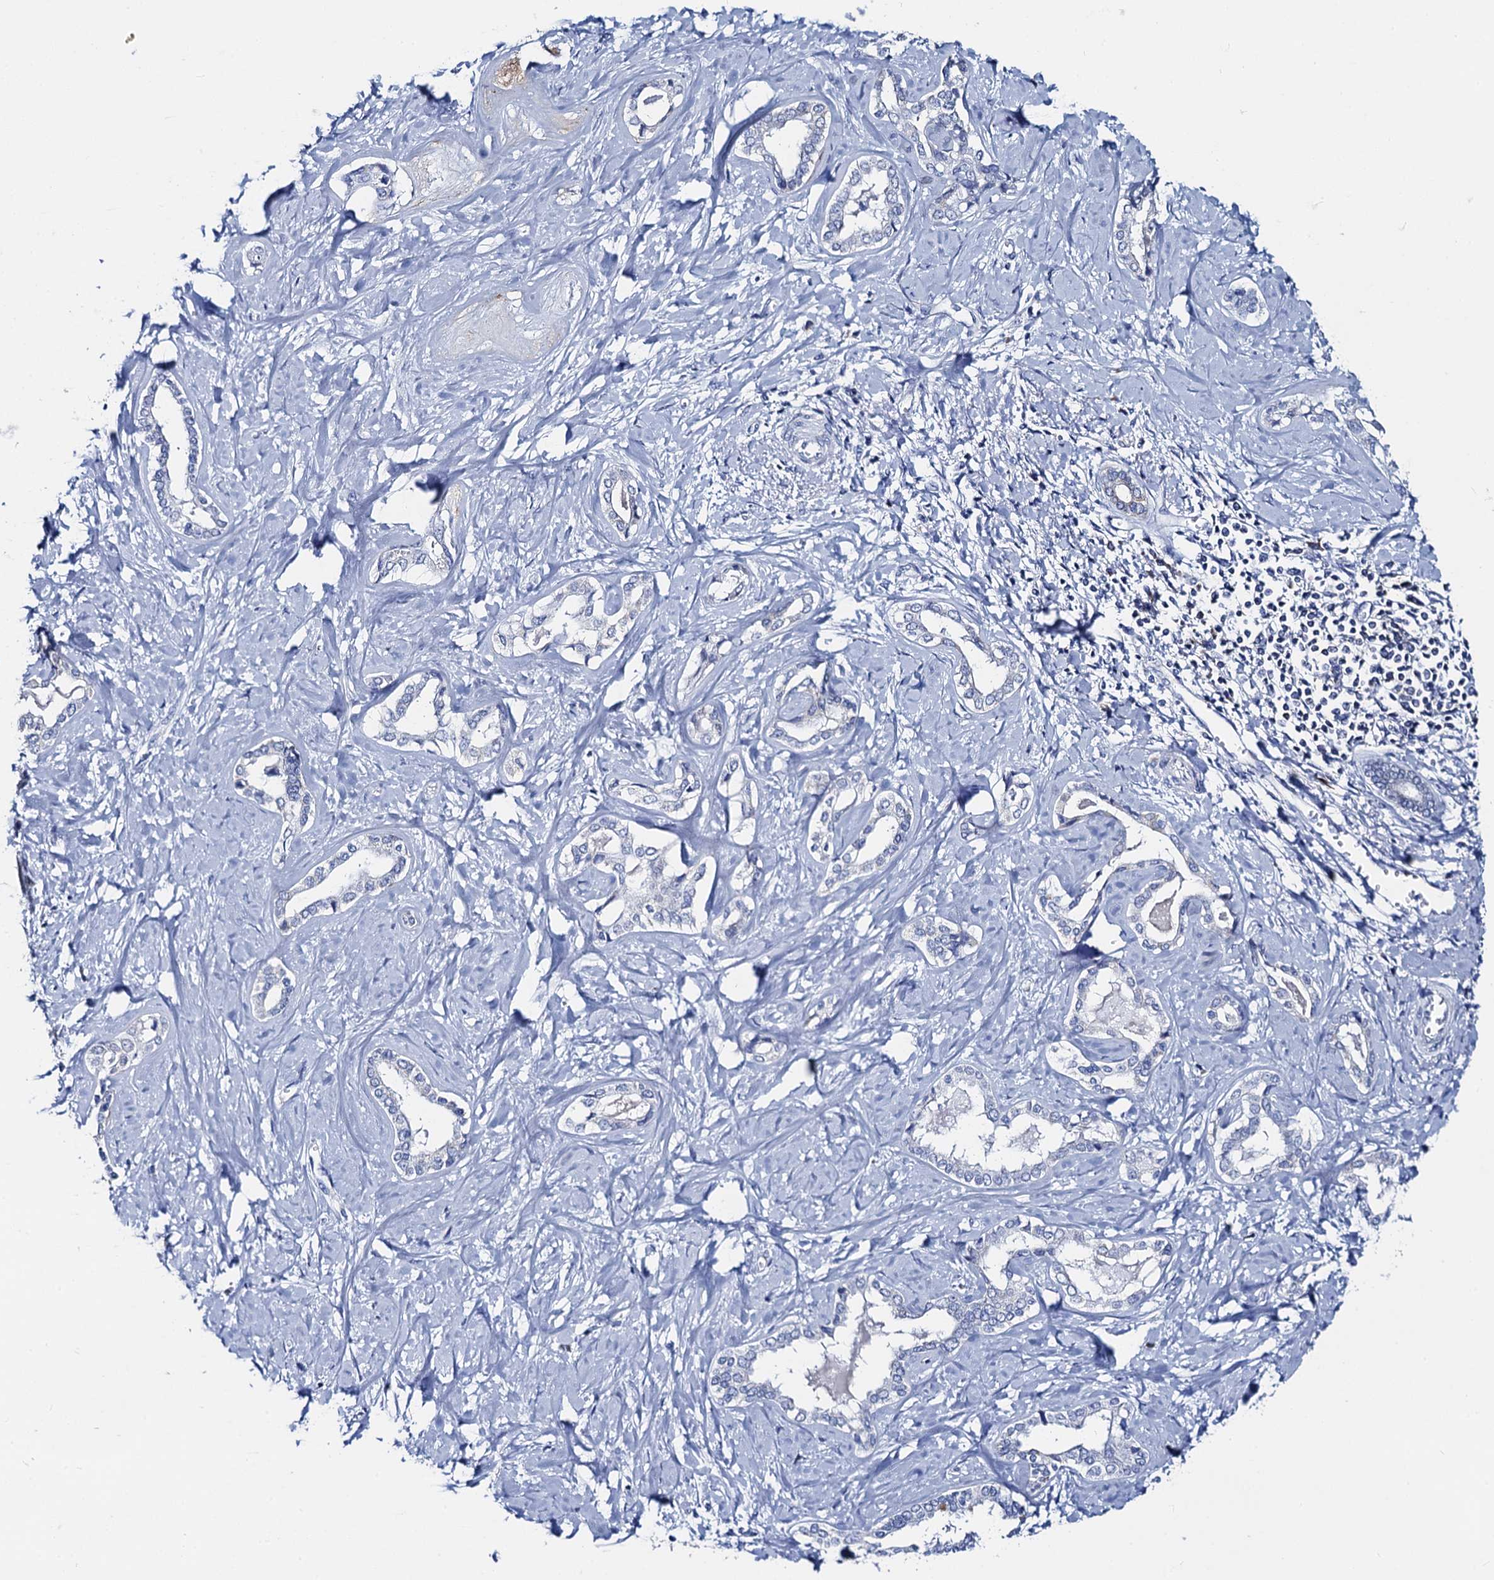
{"staining": {"intensity": "negative", "quantity": "none", "location": "none"}, "tissue": "liver cancer", "cell_type": "Tumor cells", "image_type": "cancer", "snomed": [{"axis": "morphology", "description": "Cholangiocarcinoma"}, {"axis": "topography", "description": "Liver"}], "caption": "Liver cancer was stained to show a protein in brown. There is no significant staining in tumor cells.", "gene": "ACADSB", "patient": {"sex": "female", "age": 77}}